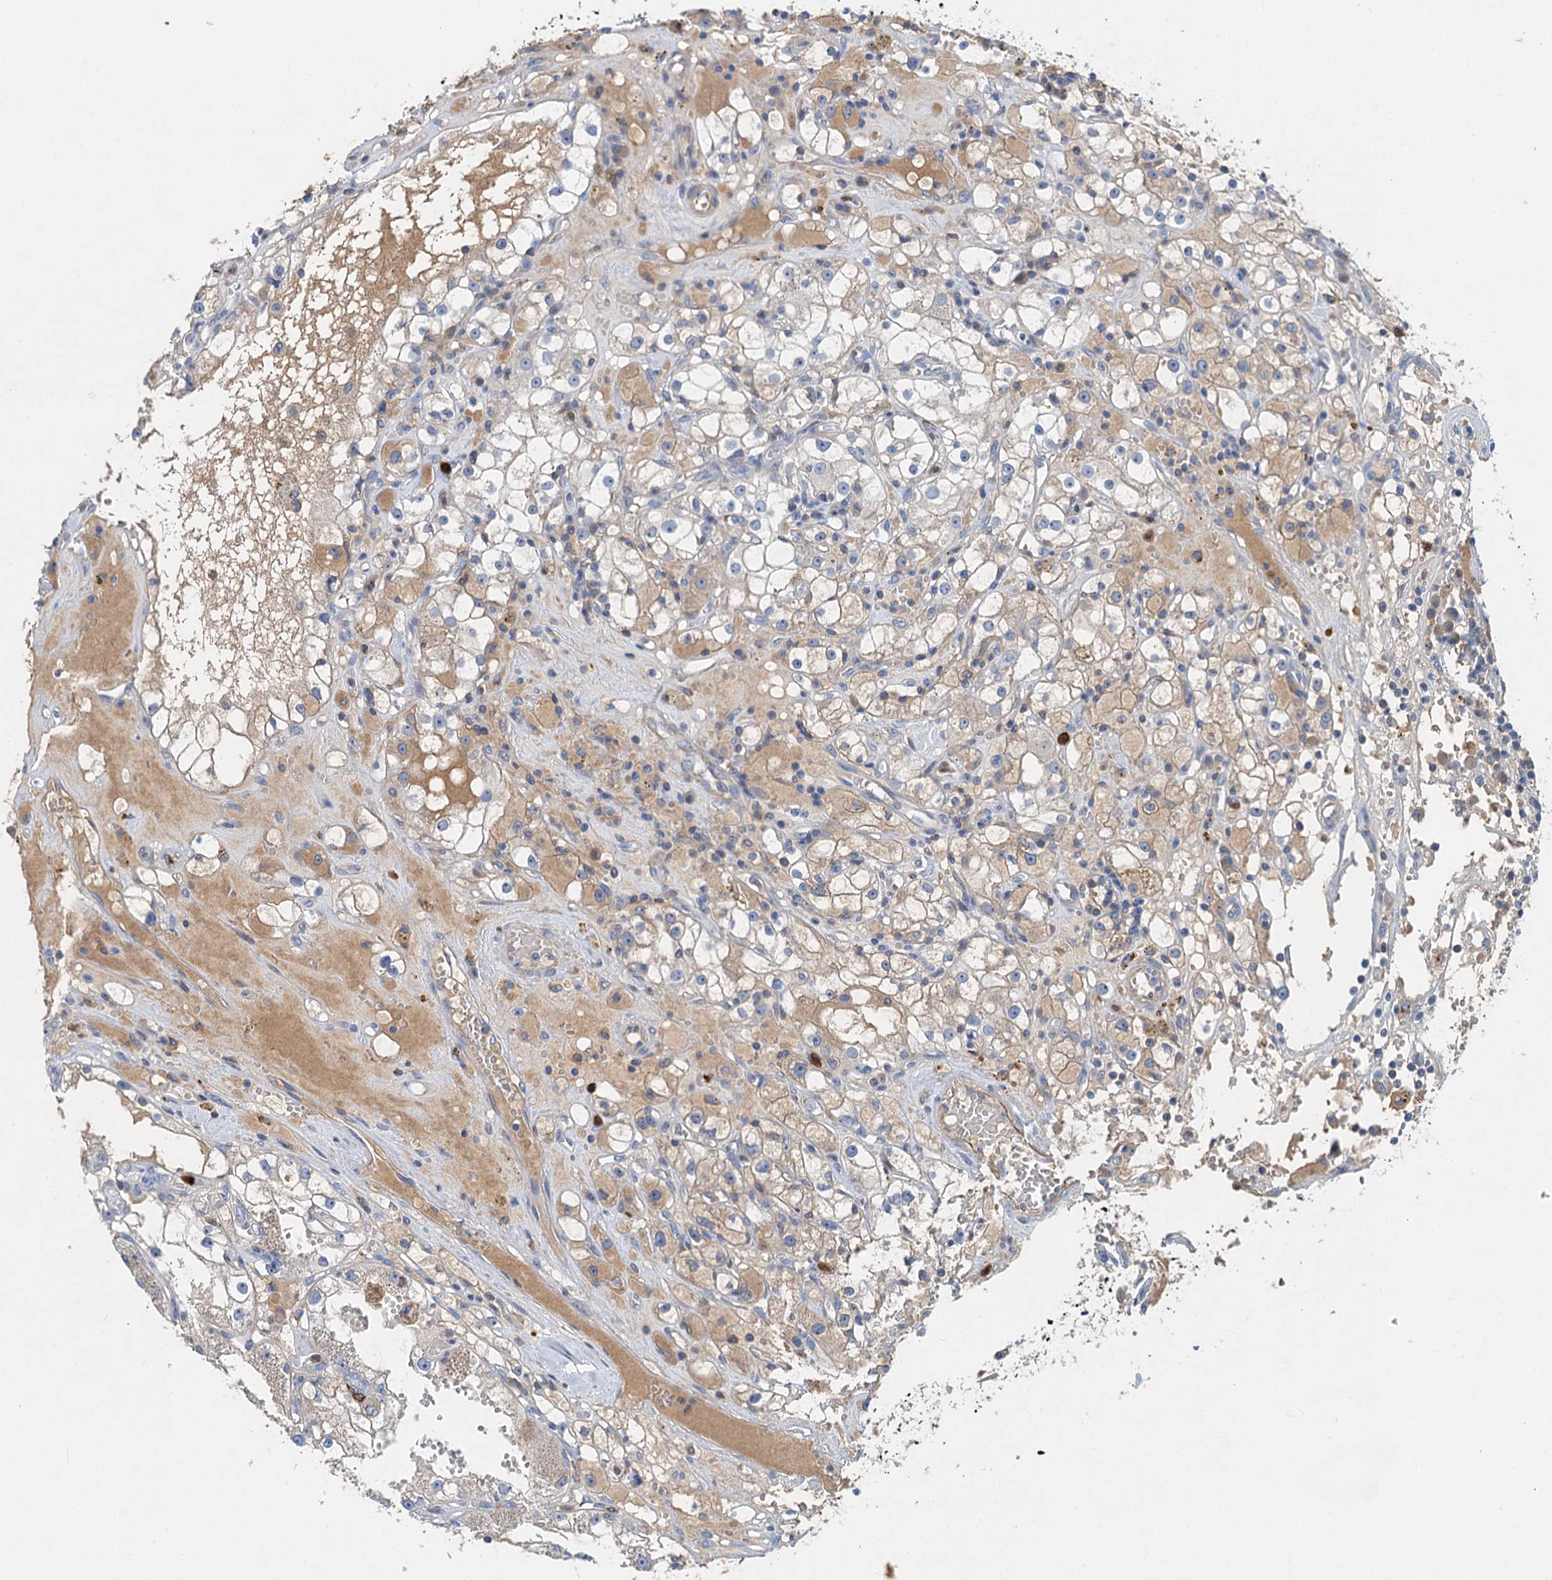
{"staining": {"intensity": "negative", "quantity": "none", "location": "none"}, "tissue": "renal cancer", "cell_type": "Tumor cells", "image_type": "cancer", "snomed": [{"axis": "morphology", "description": "Adenocarcinoma, NOS"}, {"axis": "topography", "description": "Kidney"}], "caption": "Immunohistochemistry (IHC) photomicrograph of neoplastic tissue: human adenocarcinoma (renal) stained with DAB (3,3'-diaminobenzidine) reveals no significant protein expression in tumor cells.", "gene": "OTOA", "patient": {"sex": "male", "age": 56}}